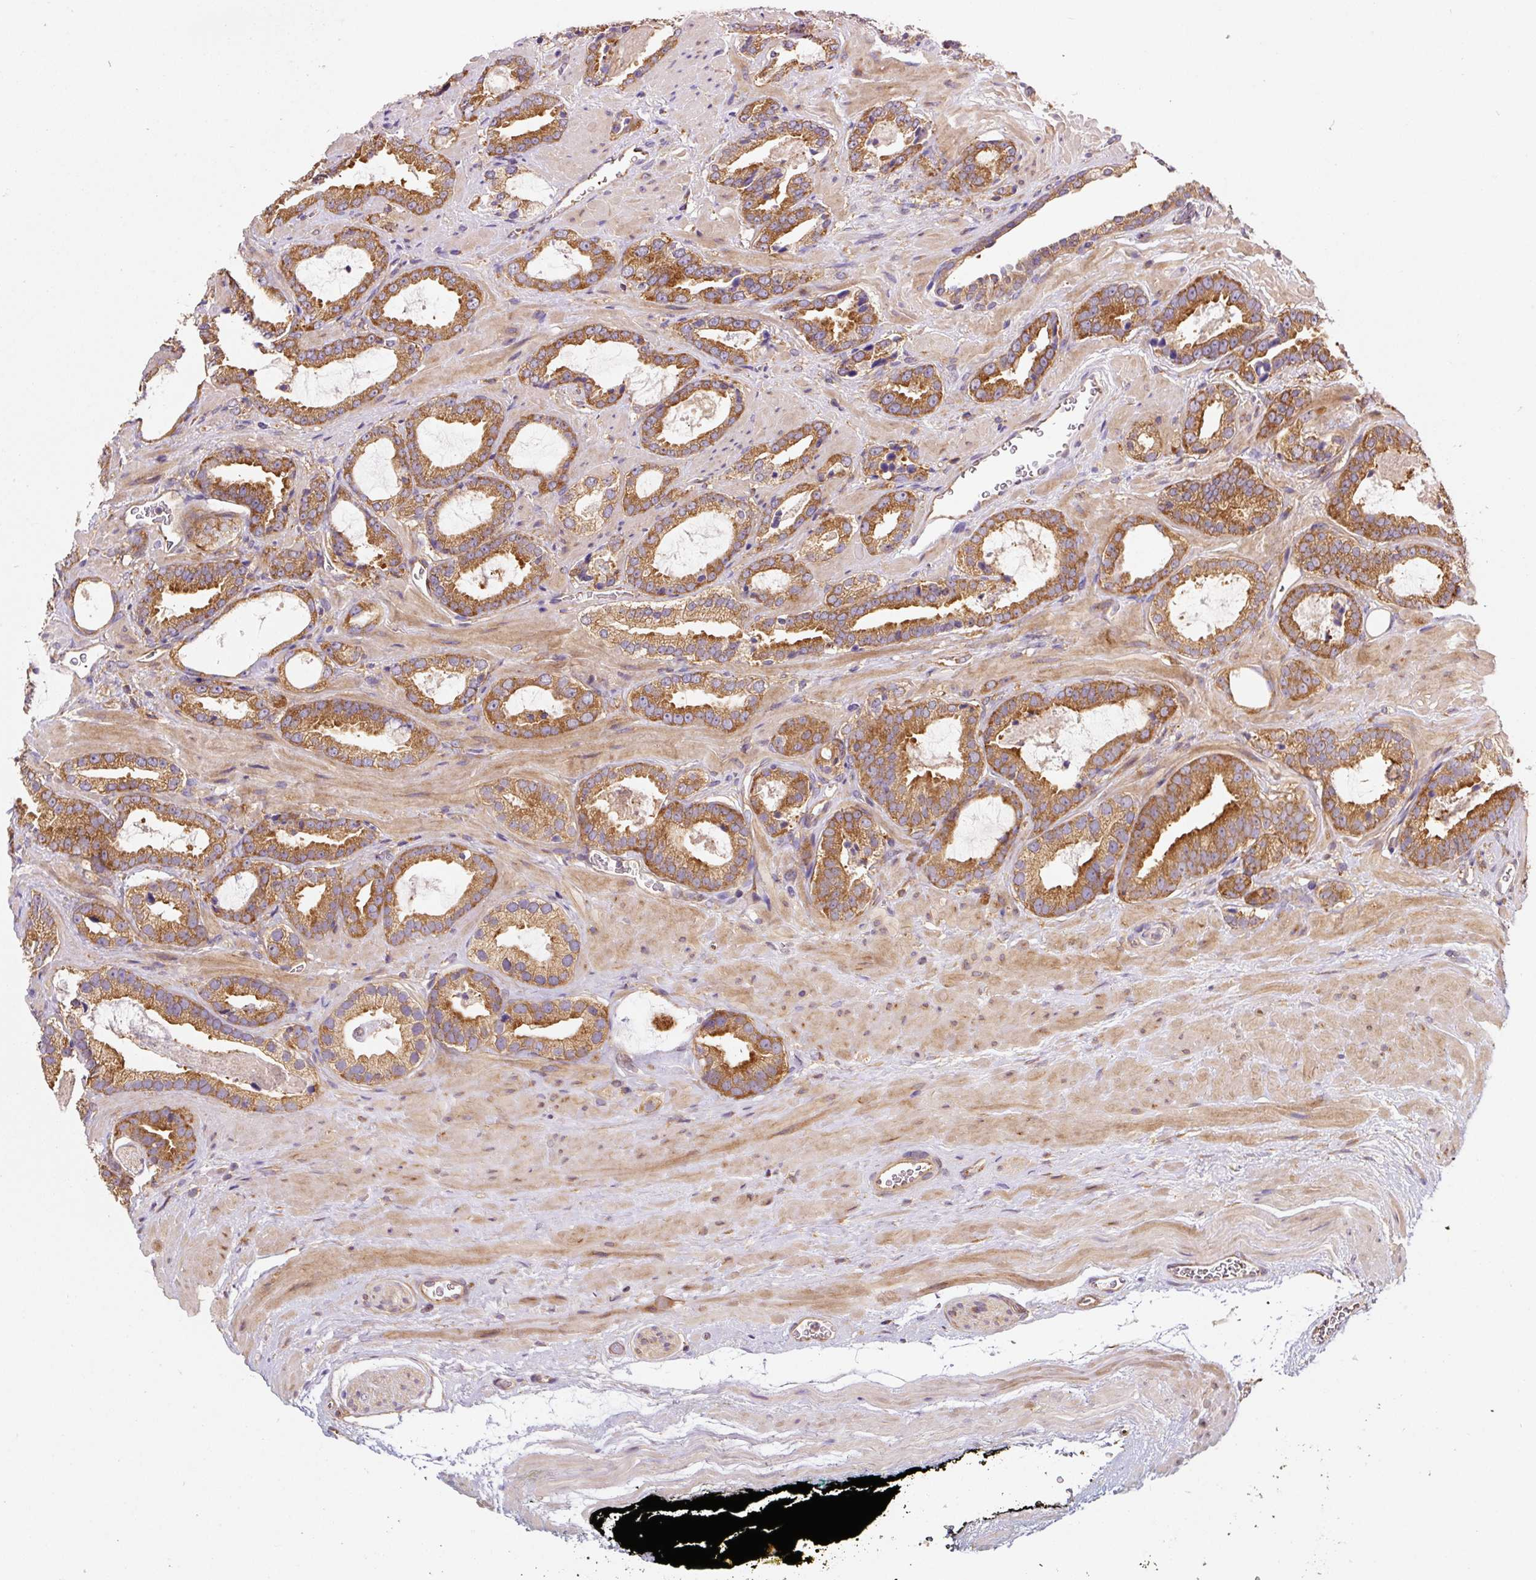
{"staining": {"intensity": "moderate", "quantity": ">75%", "location": "cytoplasmic/membranous"}, "tissue": "prostate cancer", "cell_type": "Tumor cells", "image_type": "cancer", "snomed": [{"axis": "morphology", "description": "Adenocarcinoma, Low grade"}, {"axis": "topography", "description": "Prostate"}], "caption": "Immunohistochemical staining of human low-grade adenocarcinoma (prostate) displays medium levels of moderate cytoplasmic/membranous expression in approximately >75% of tumor cells.", "gene": "EIF2S2", "patient": {"sex": "male", "age": 62}}